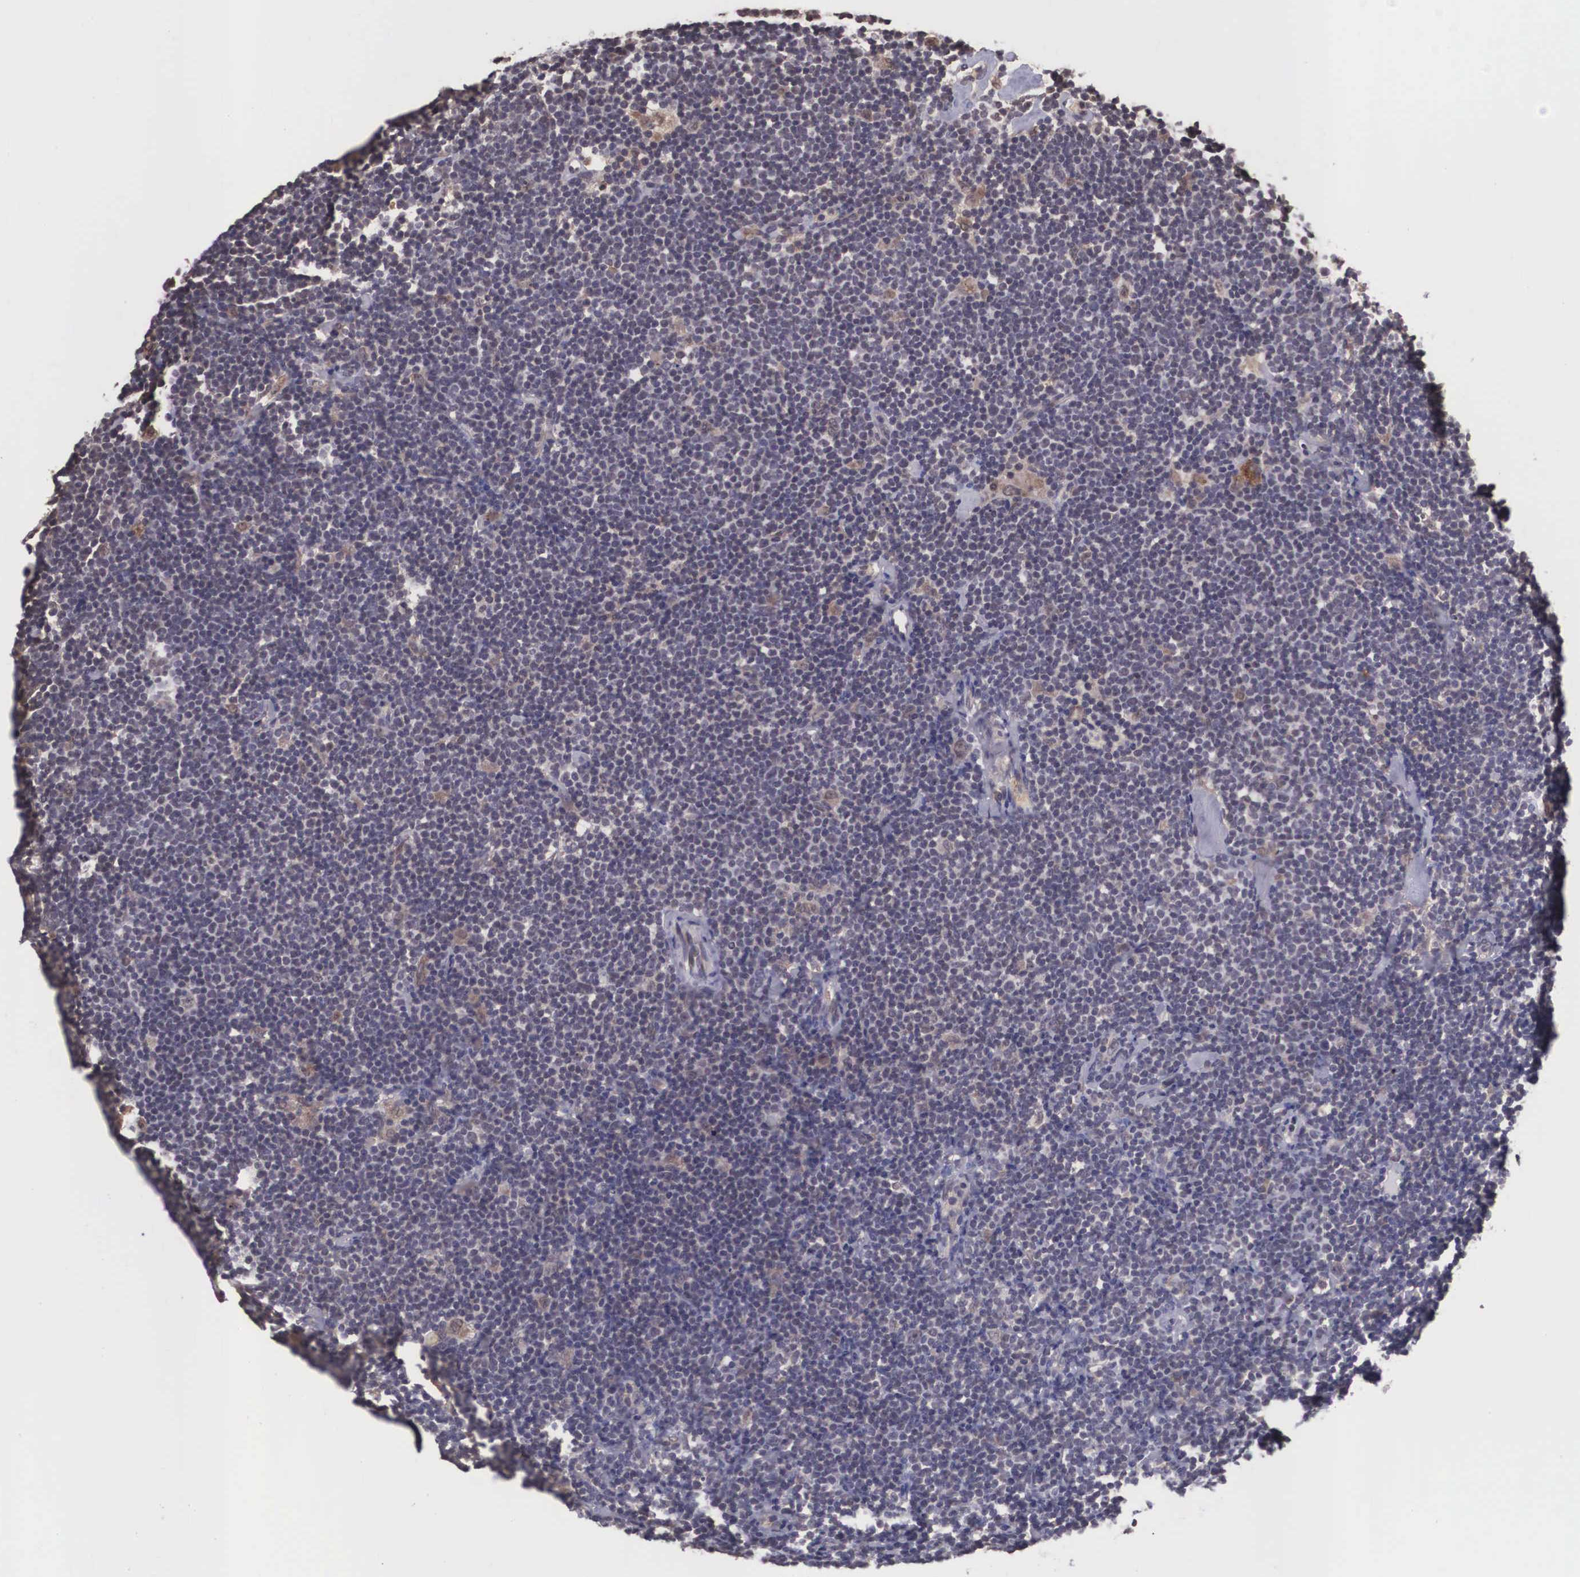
{"staining": {"intensity": "weak", "quantity": "<25%", "location": "cytoplasmic/membranous"}, "tissue": "lymphoma", "cell_type": "Tumor cells", "image_type": "cancer", "snomed": [{"axis": "morphology", "description": "Malignant lymphoma, non-Hodgkin's type, Low grade"}, {"axis": "topography", "description": "Lymph node"}], "caption": "There is no significant expression in tumor cells of low-grade malignant lymphoma, non-Hodgkin's type.", "gene": "VASH1", "patient": {"sex": "male", "age": 65}}